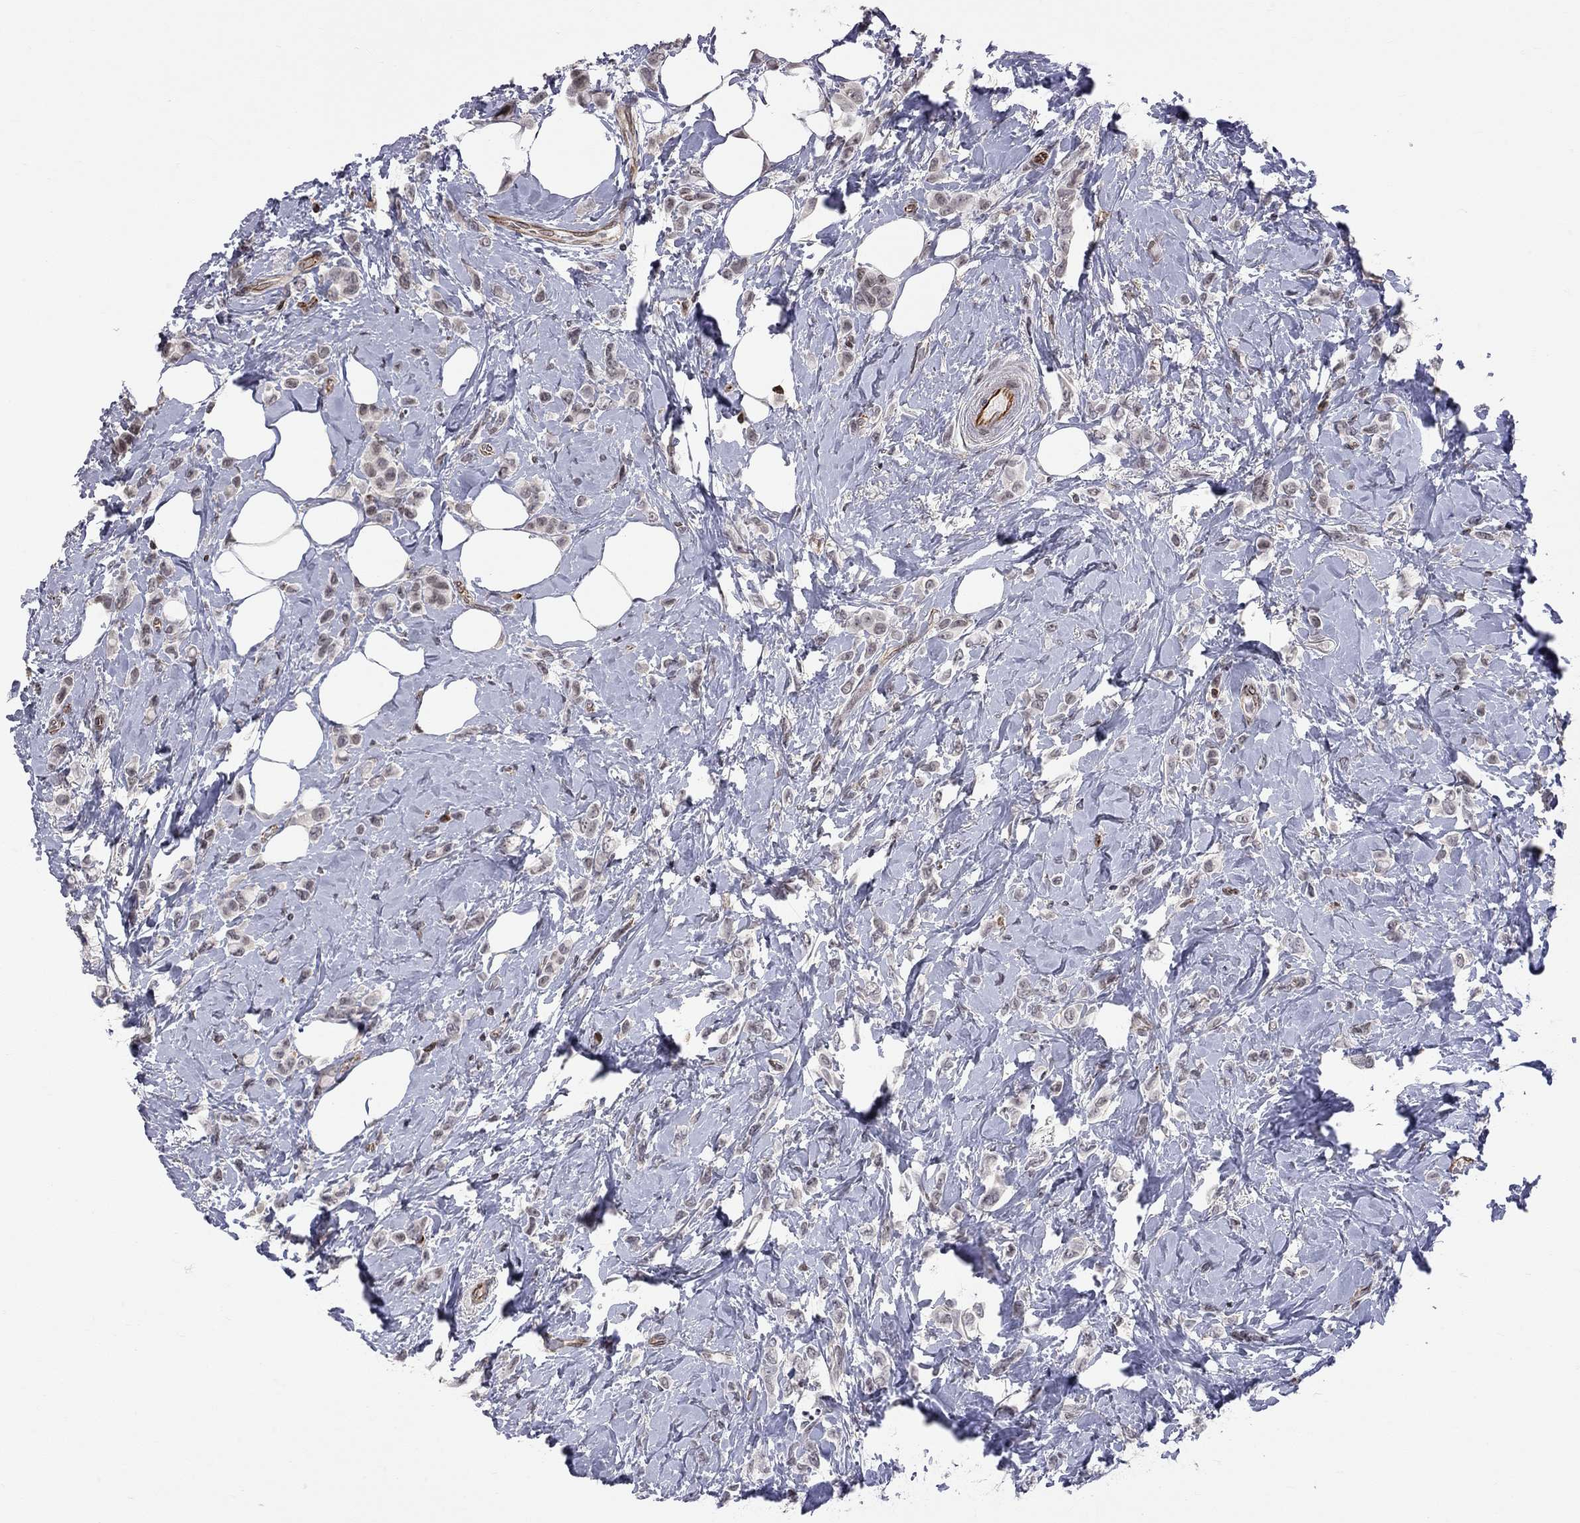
{"staining": {"intensity": "negative", "quantity": "none", "location": "none"}, "tissue": "breast cancer", "cell_type": "Tumor cells", "image_type": "cancer", "snomed": [{"axis": "morphology", "description": "Lobular carcinoma"}, {"axis": "topography", "description": "Breast"}], "caption": "IHC micrograph of breast cancer (lobular carcinoma) stained for a protein (brown), which shows no staining in tumor cells.", "gene": "MTNR1B", "patient": {"sex": "female", "age": 66}}